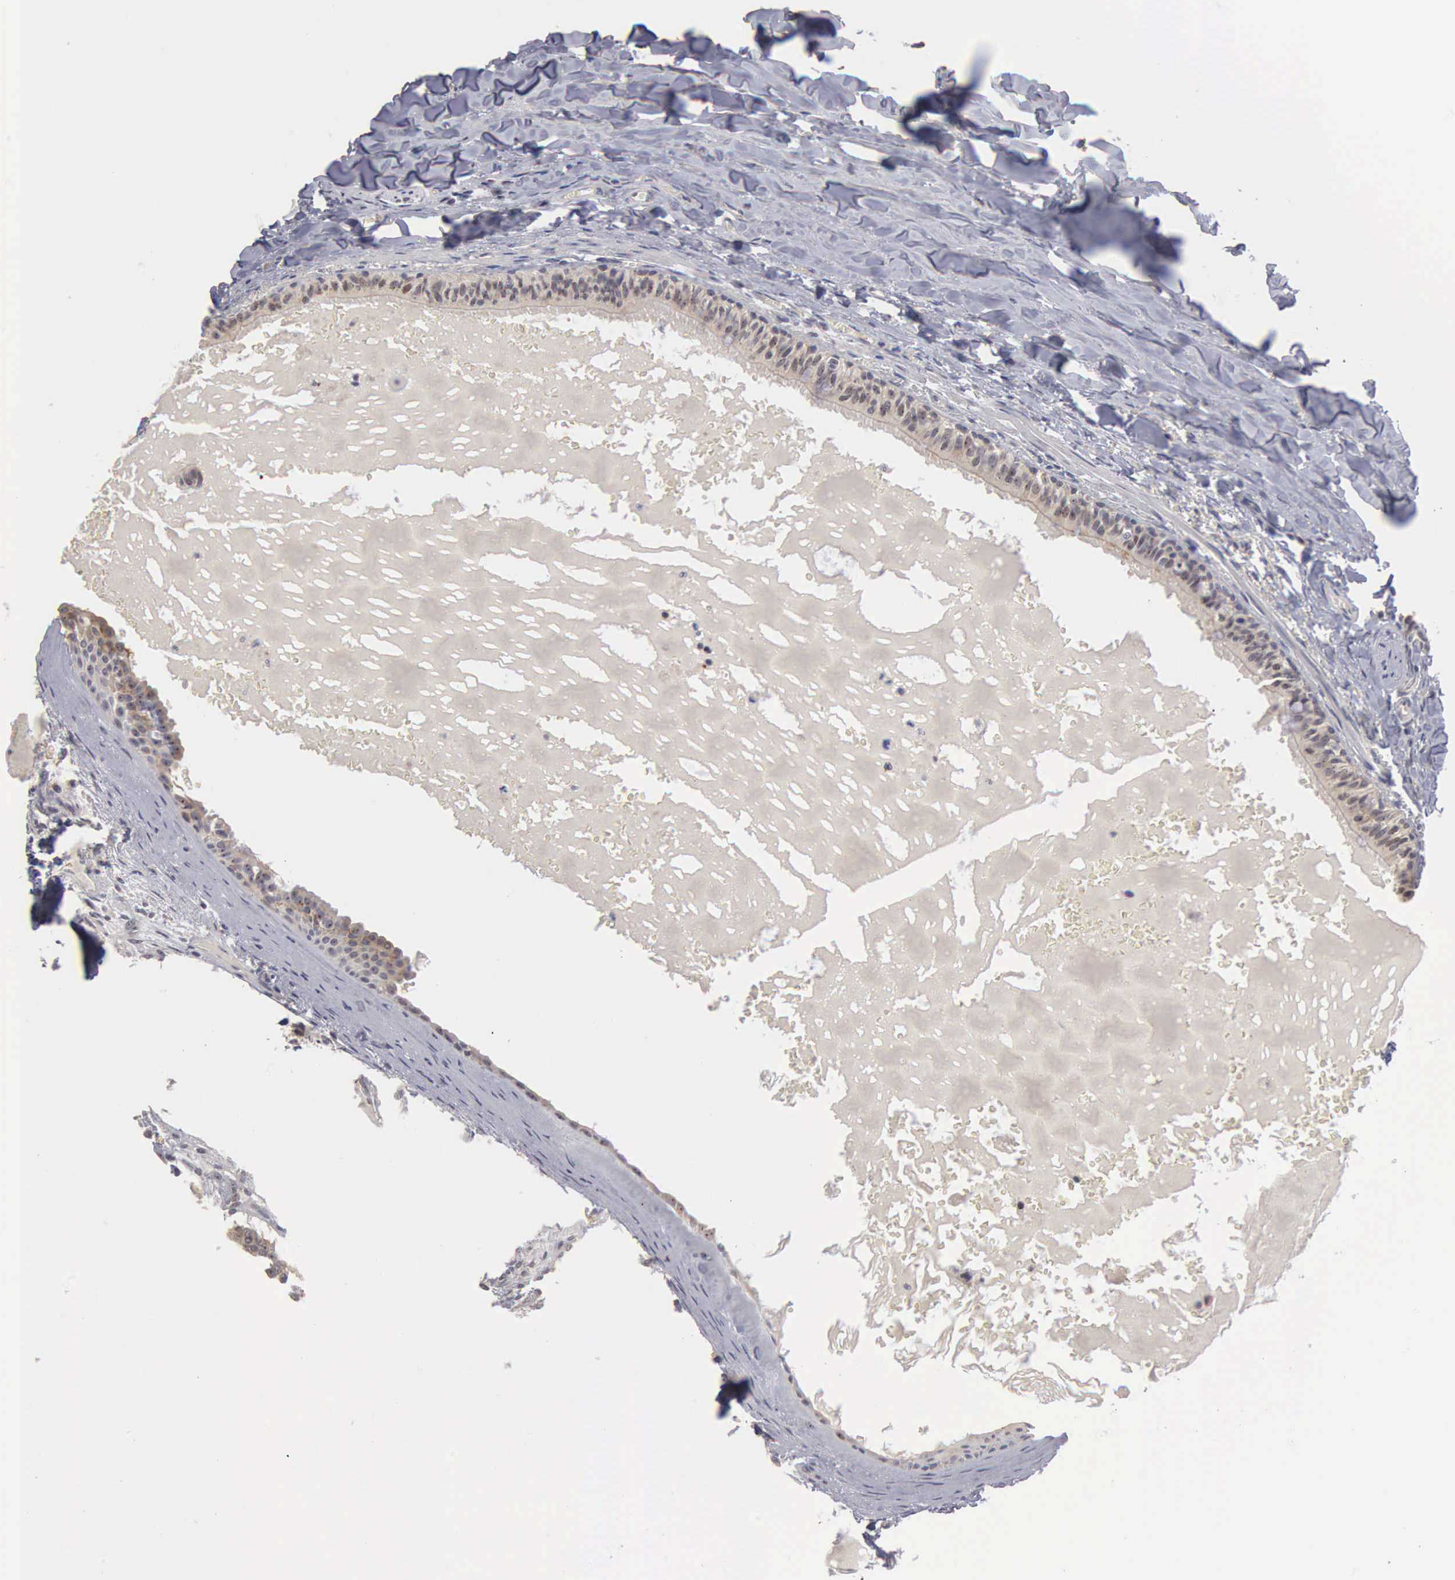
{"staining": {"intensity": "strong", "quantity": ">75%", "location": "cytoplasmic/membranous"}, "tissue": "carcinoid", "cell_type": "Tumor cells", "image_type": "cancer", "snomed": [{"axis": "morphology", "description": "Carcinoid, malignant, NOS"}, {"axis": "topography", "description": "Bronchus"}], "caption": "A high-resolution micrograph shows immunohistochemistry staining of malignant carcinoid, which demonstrates strong cytoplasmic/membranous expression in approximately >75% of tumor cells.", "gene": "AMN", "patient": {"sex": "male", "age": 55}}